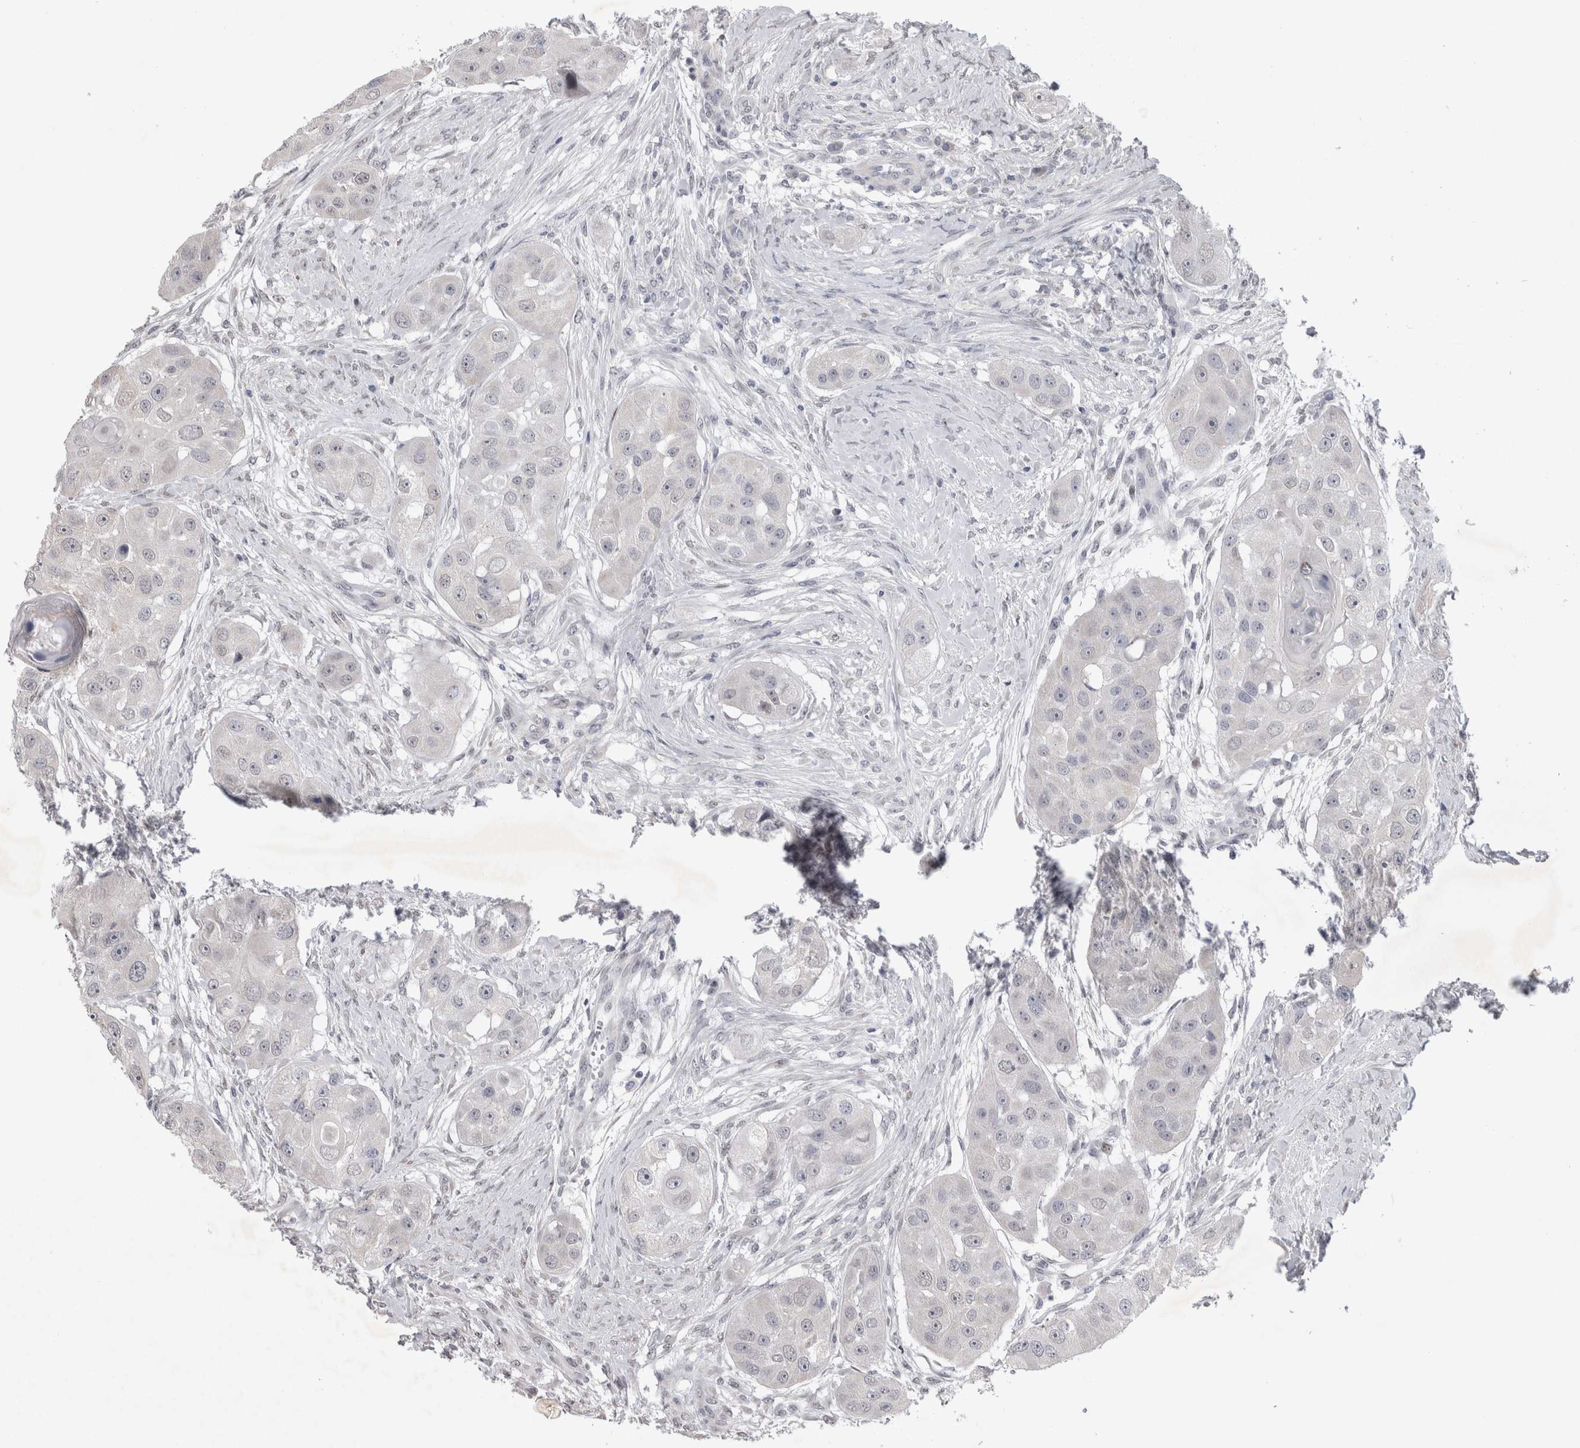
{"staining": {"intensity": "weak", "quantity": "<25%", "location": "cytoplasmic/membranous"}, "tissue": "head and neck cancer", "cell_type": "Tumor cells", "image_type": "cancer", "snomed": [{"axis": "morphology", "description": "Normal tissue, NOS"}, {"axis": "morphology", "description": "Squamous cell carcinoma, NOS"}, {"axis": "topography", "description": "Skeletal muscle"}, {"axis": "topography", "description": "Head-Neck"}], "caption": "Head and neck cancer stained for a protein using immunohistochemistry shows no expression tumor cells.", "gene": "IFI44", "patient": {"sex": "male", "age": 51}}